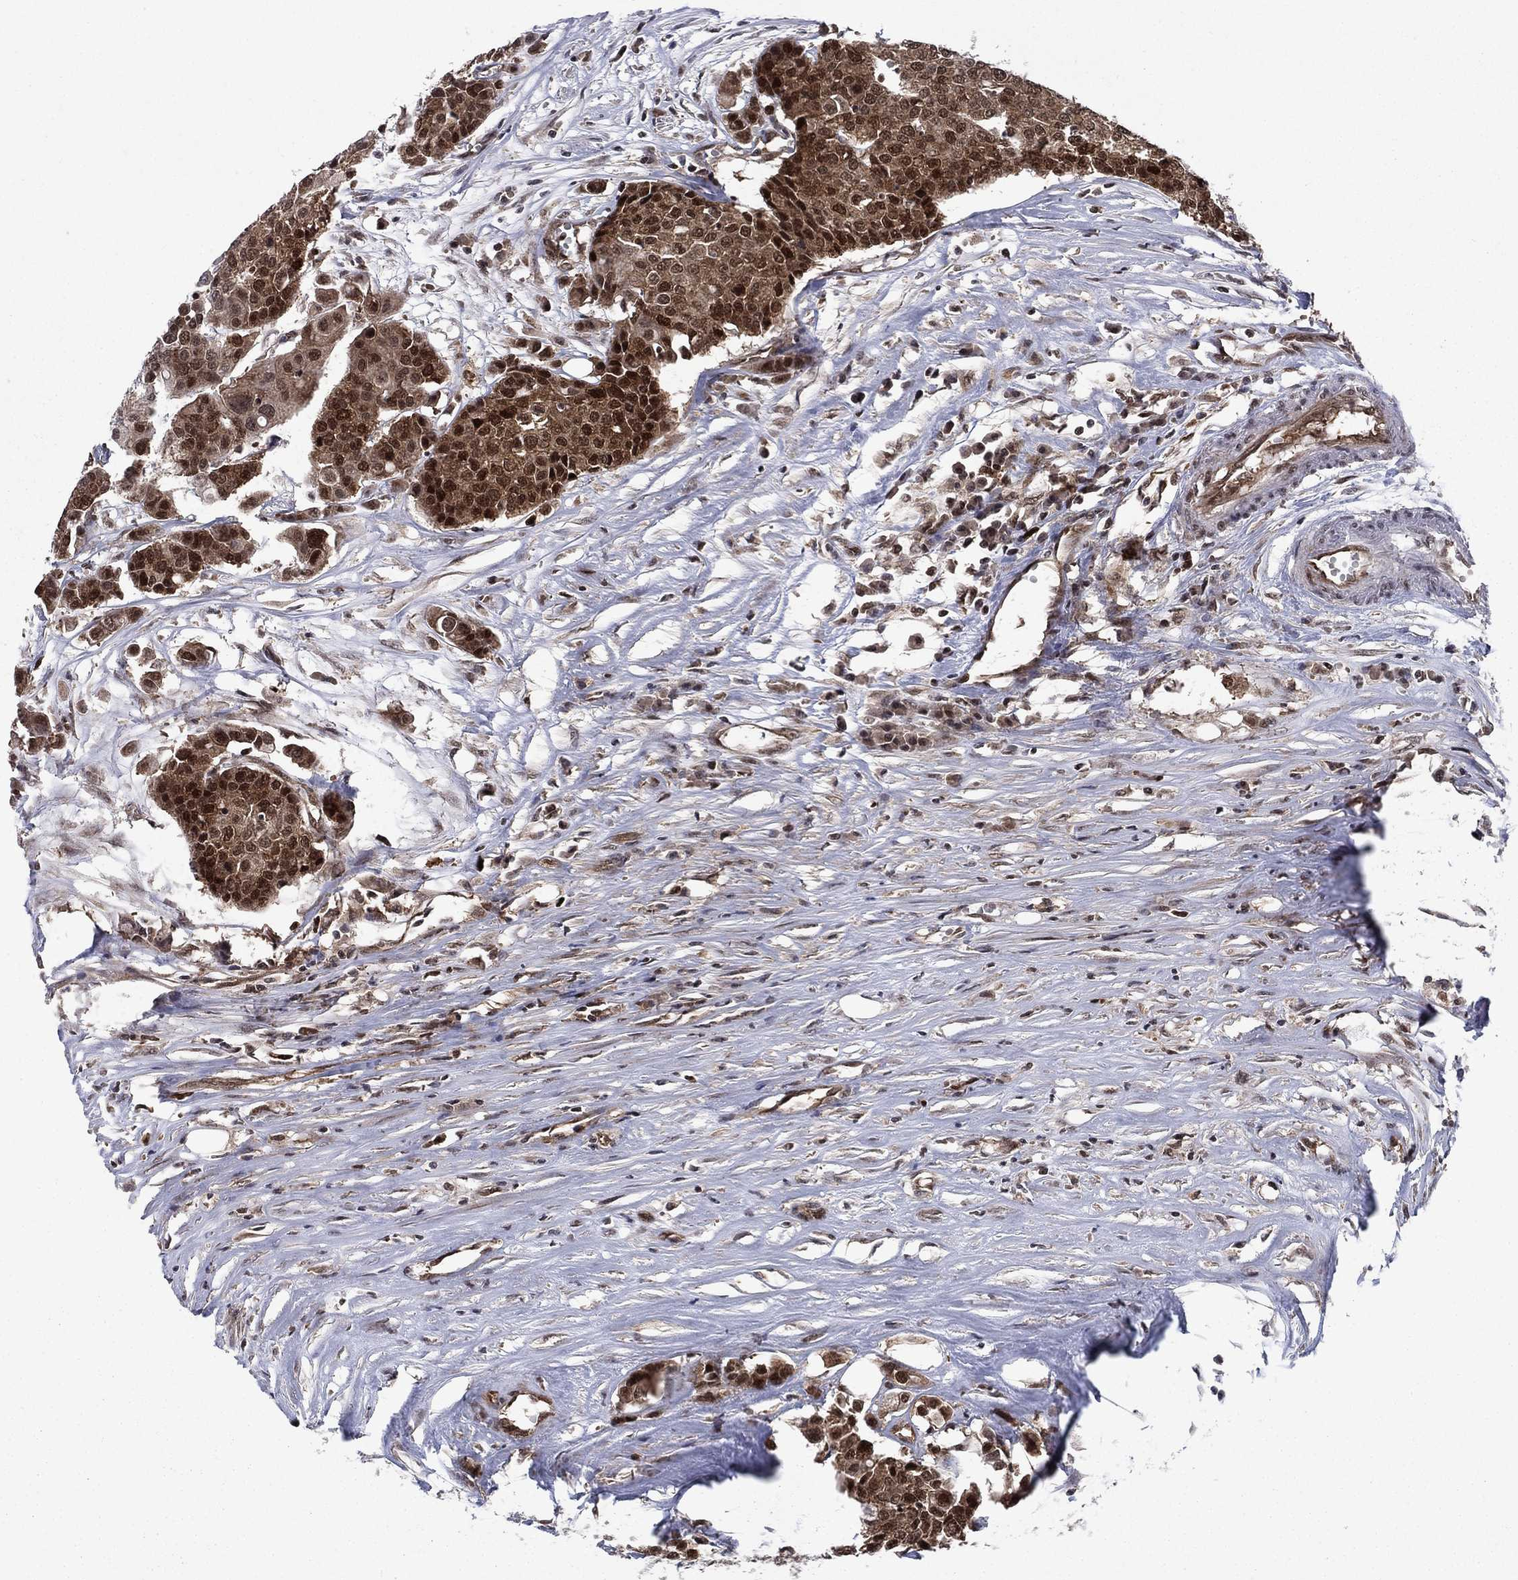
{"staining": {"intensity": "strong", "quantity": "25%-75%", "location": "cytoplasmic/membranous,nuclear"}, "tissue": "carcinoid", "cell_type": "Tumor cells", "image_type": "cancer", "snomed": [{"axis": "morphology", "description": "Carcinoid, malignant, NOS"}, {"axis": "topography", "description": "Colon"}], "caption": "Immunohistochemistry (IHC) of carcinoid reveals high levels of strong cytoplasmic/membranous and nuclear staining in about 25%-75% of tumor cells.", "gene": "DNAJA1", "patient": {"sex": "male", "age": 81}}